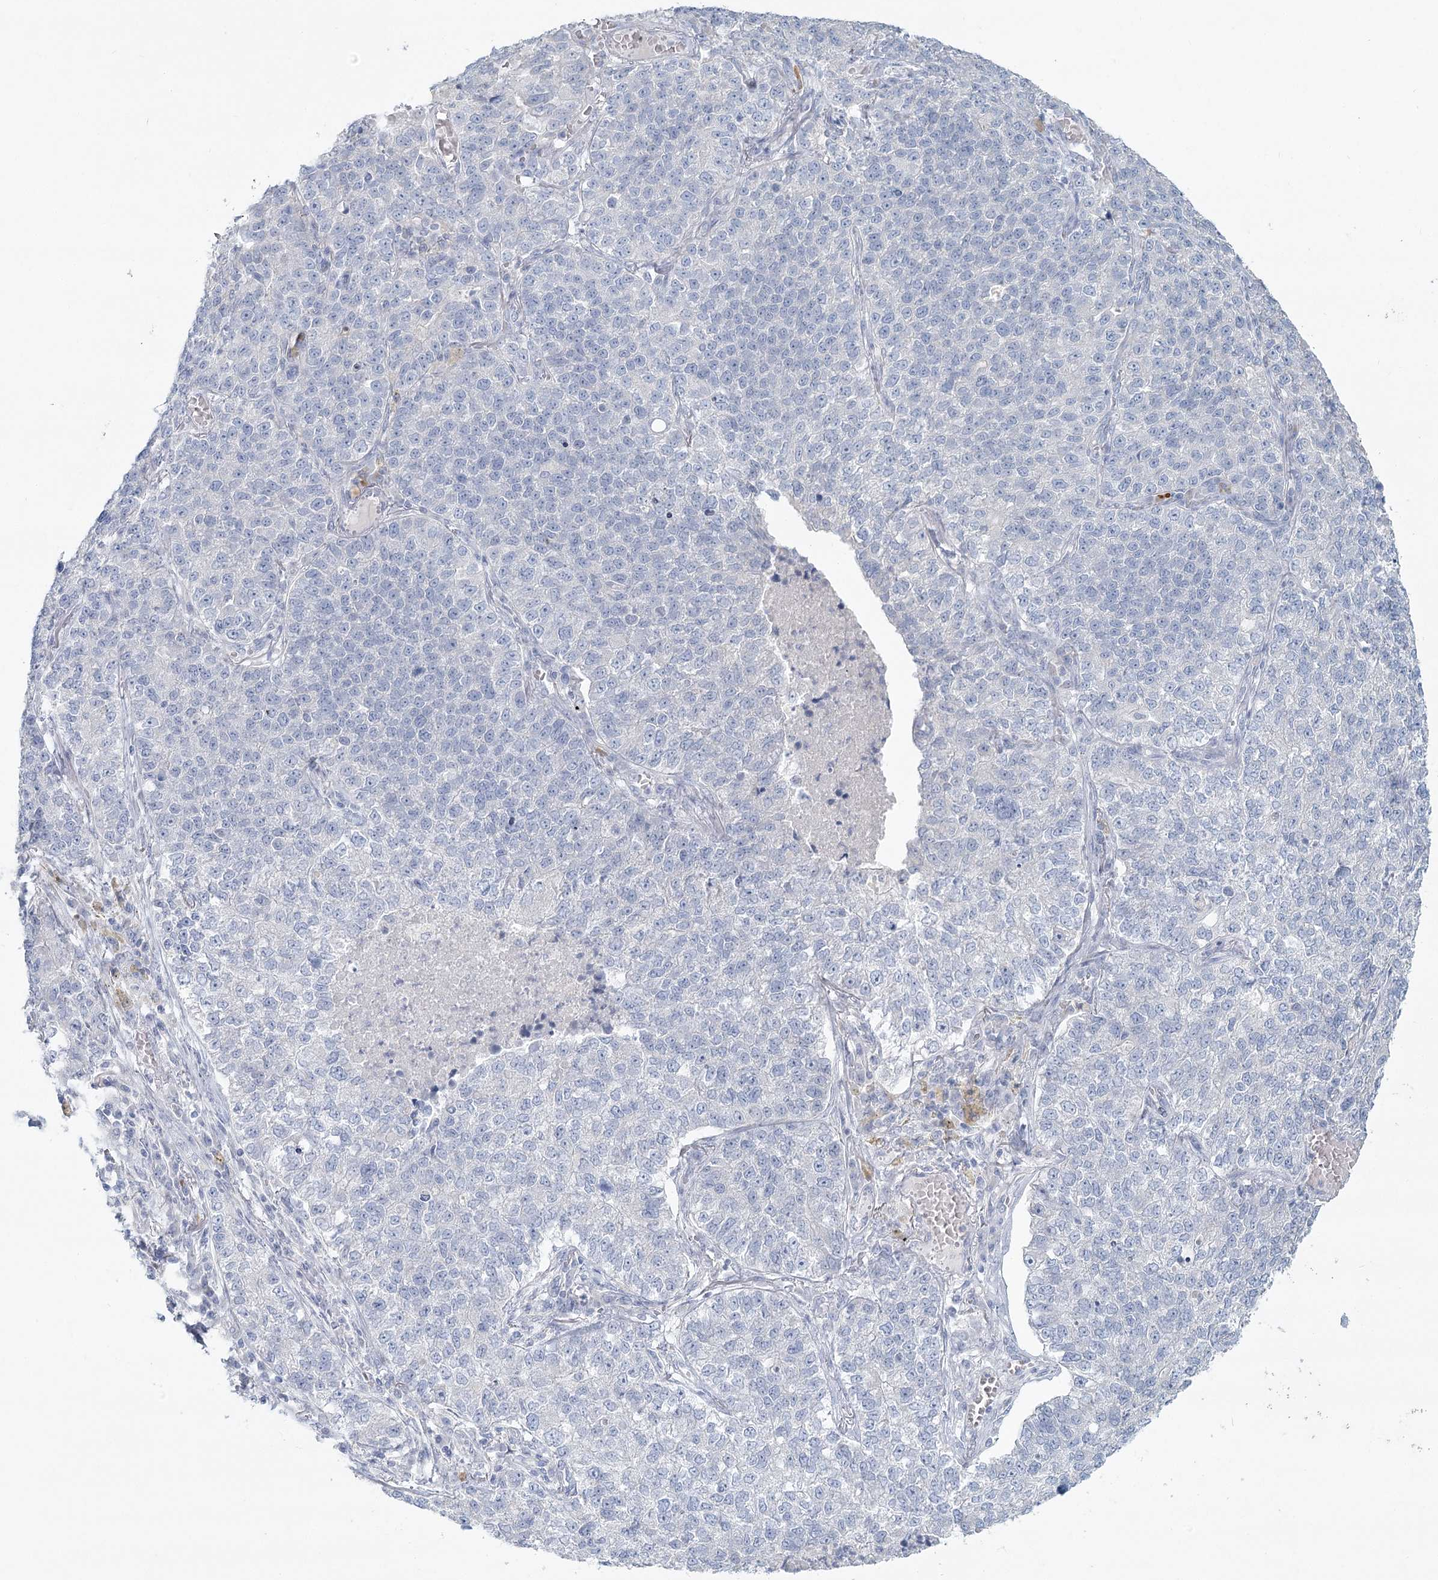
{"staining": {"intensity": "negative", "quantity": "none", "location": "none"}, "tissue": "lung cancer", "cell_type": "Tumor cells", "image_type": "cancer", "snomed": [{"axis": "morphology", "description": "Adenocarcinoma, NOS"}, {"axis": "topography", "description": "Lung"}], "caption": "IHC photomicrograph of human lung adenocarcinoma stained for a protein (brown), which demonstrates no positivity in tumor cells.", "gene": "LRP2BP", "patient": {"sex": "male", "age": 49}}